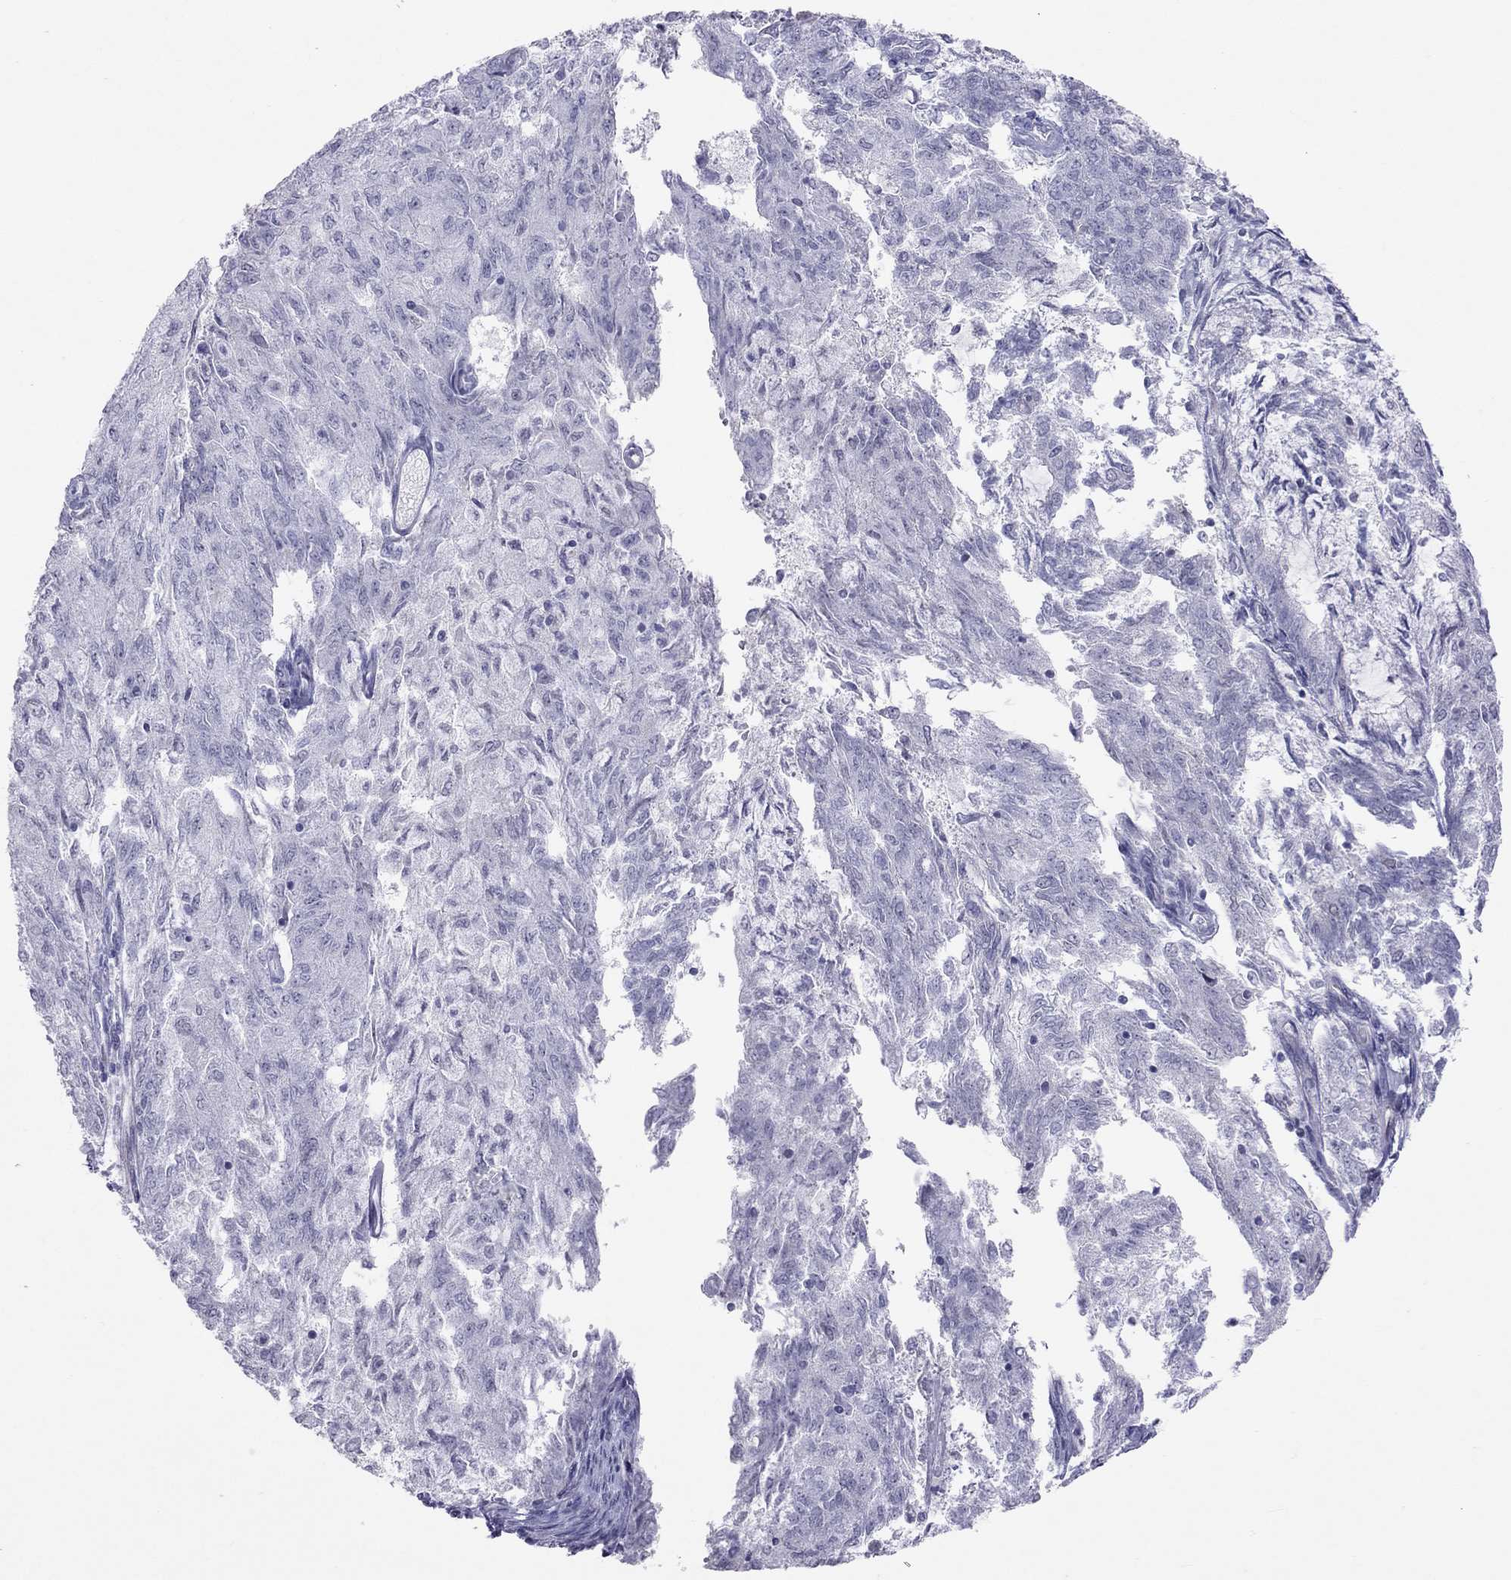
{"staining": {"intensity": "negative", "quantity": "none", "location": "none"}, "tissue": "endometrial cancer", "cell_type": "Tumor cells", "image_type": "cancer", "snomed": [{"axis": "morphology", "description": "Adenocarcinoma, NOS"}, {"axis": "topography", "description": "Endometrium"}], "caption": "Immunohistochemistry of endometrial cancer demonstrates no expression in tumor cells.", "gene": "JHY", "patient": {"sex": "female", "age": 82}}